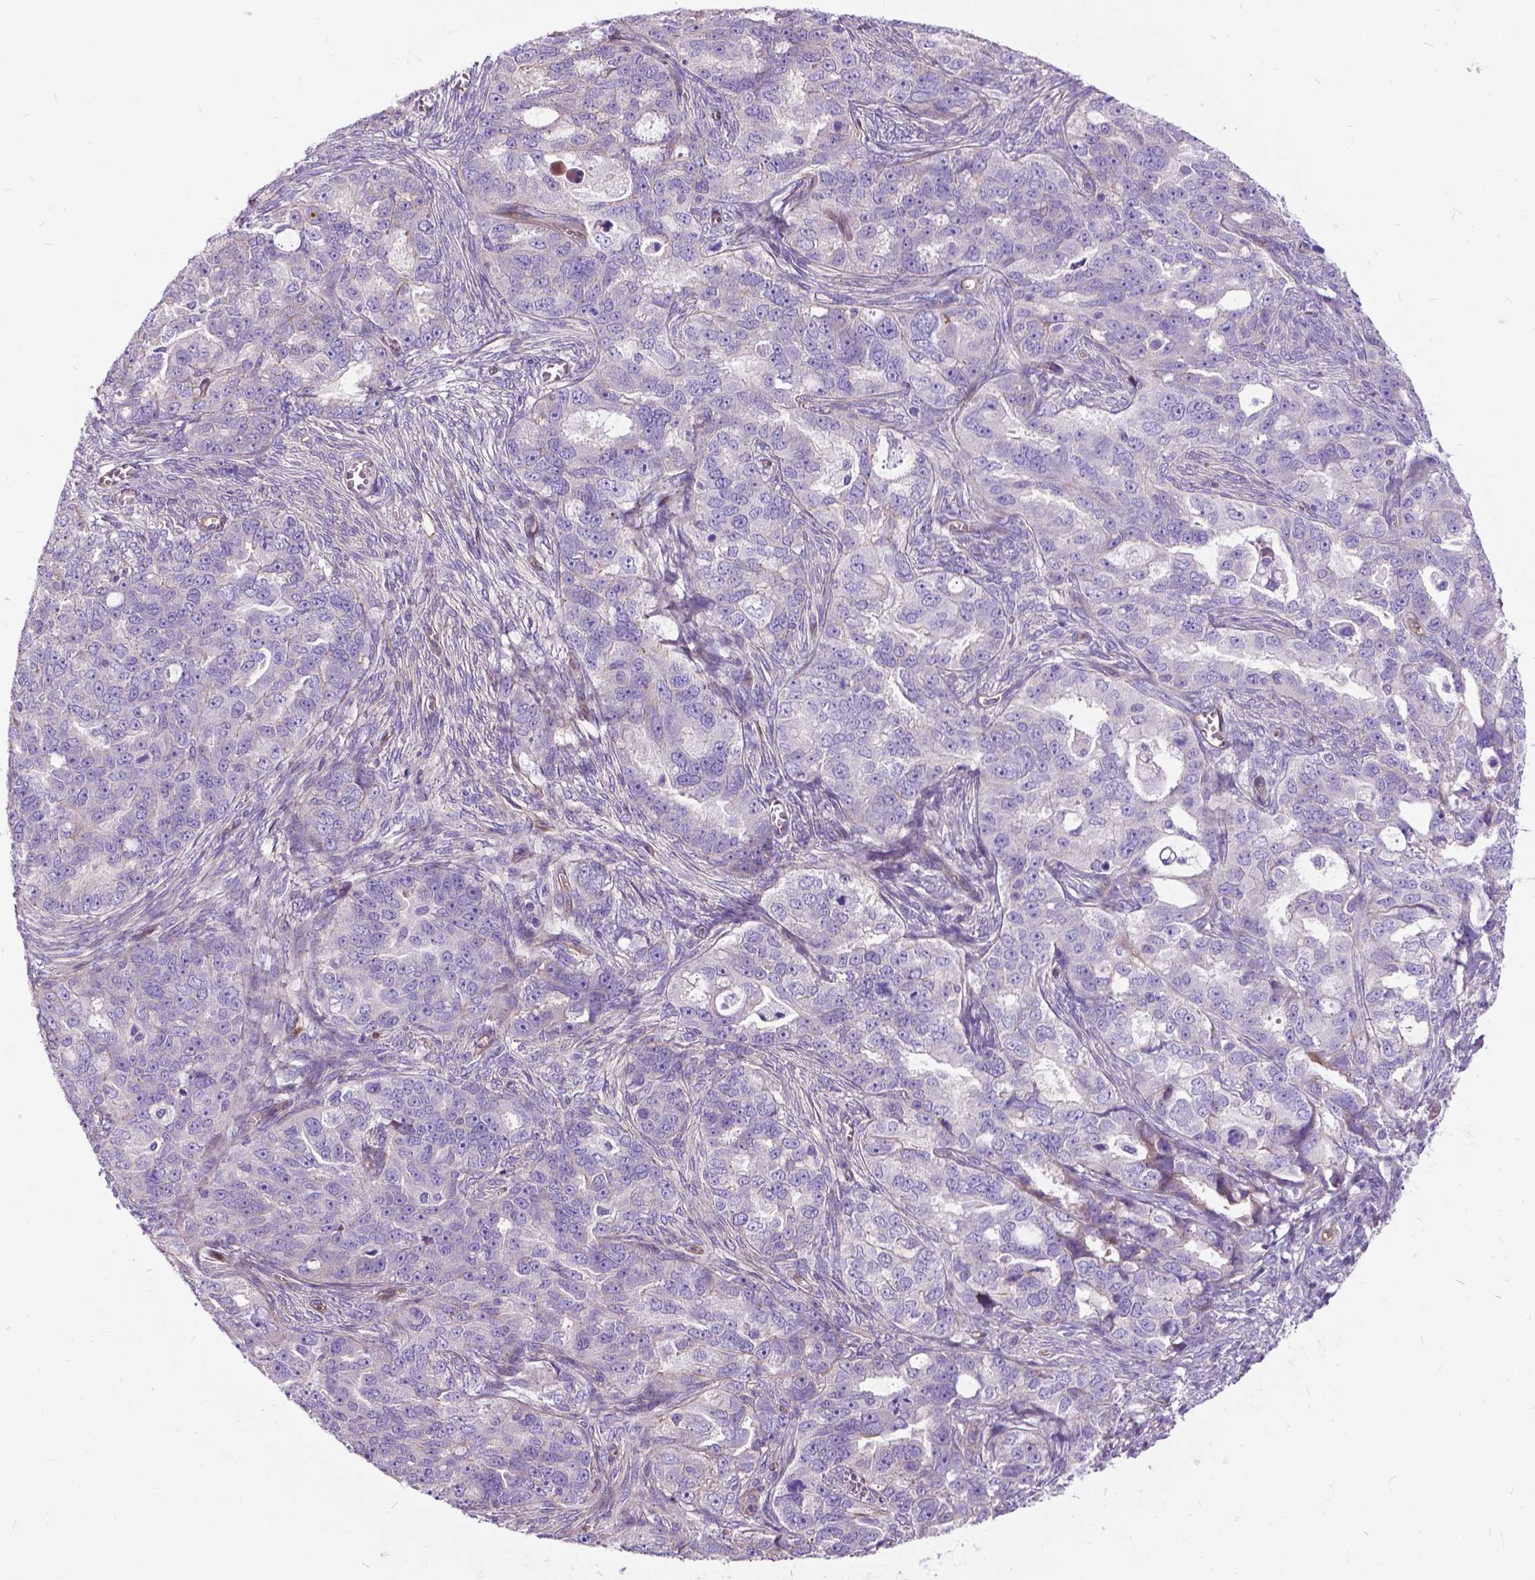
{"staining": {"intensity": "negative", "quantity": "none", "location": "none"}, "tissue": "ovarian cancer", "cell_type": "Tumor cells", "image_type": "cancer", "snomed": [{"axis": "morphology", "description": "Cystadenocarcinoma, serous, NOS"}, {"axis": "topography", "description": "Ovary"}], "caption": "This is an IHC photomicrograph of ovarian cancer (serous cystadenocarcinoma). There is no positivity in tumor cells.", "gene": "FLT4", "patient": {"sex": "female", "age": 51}}